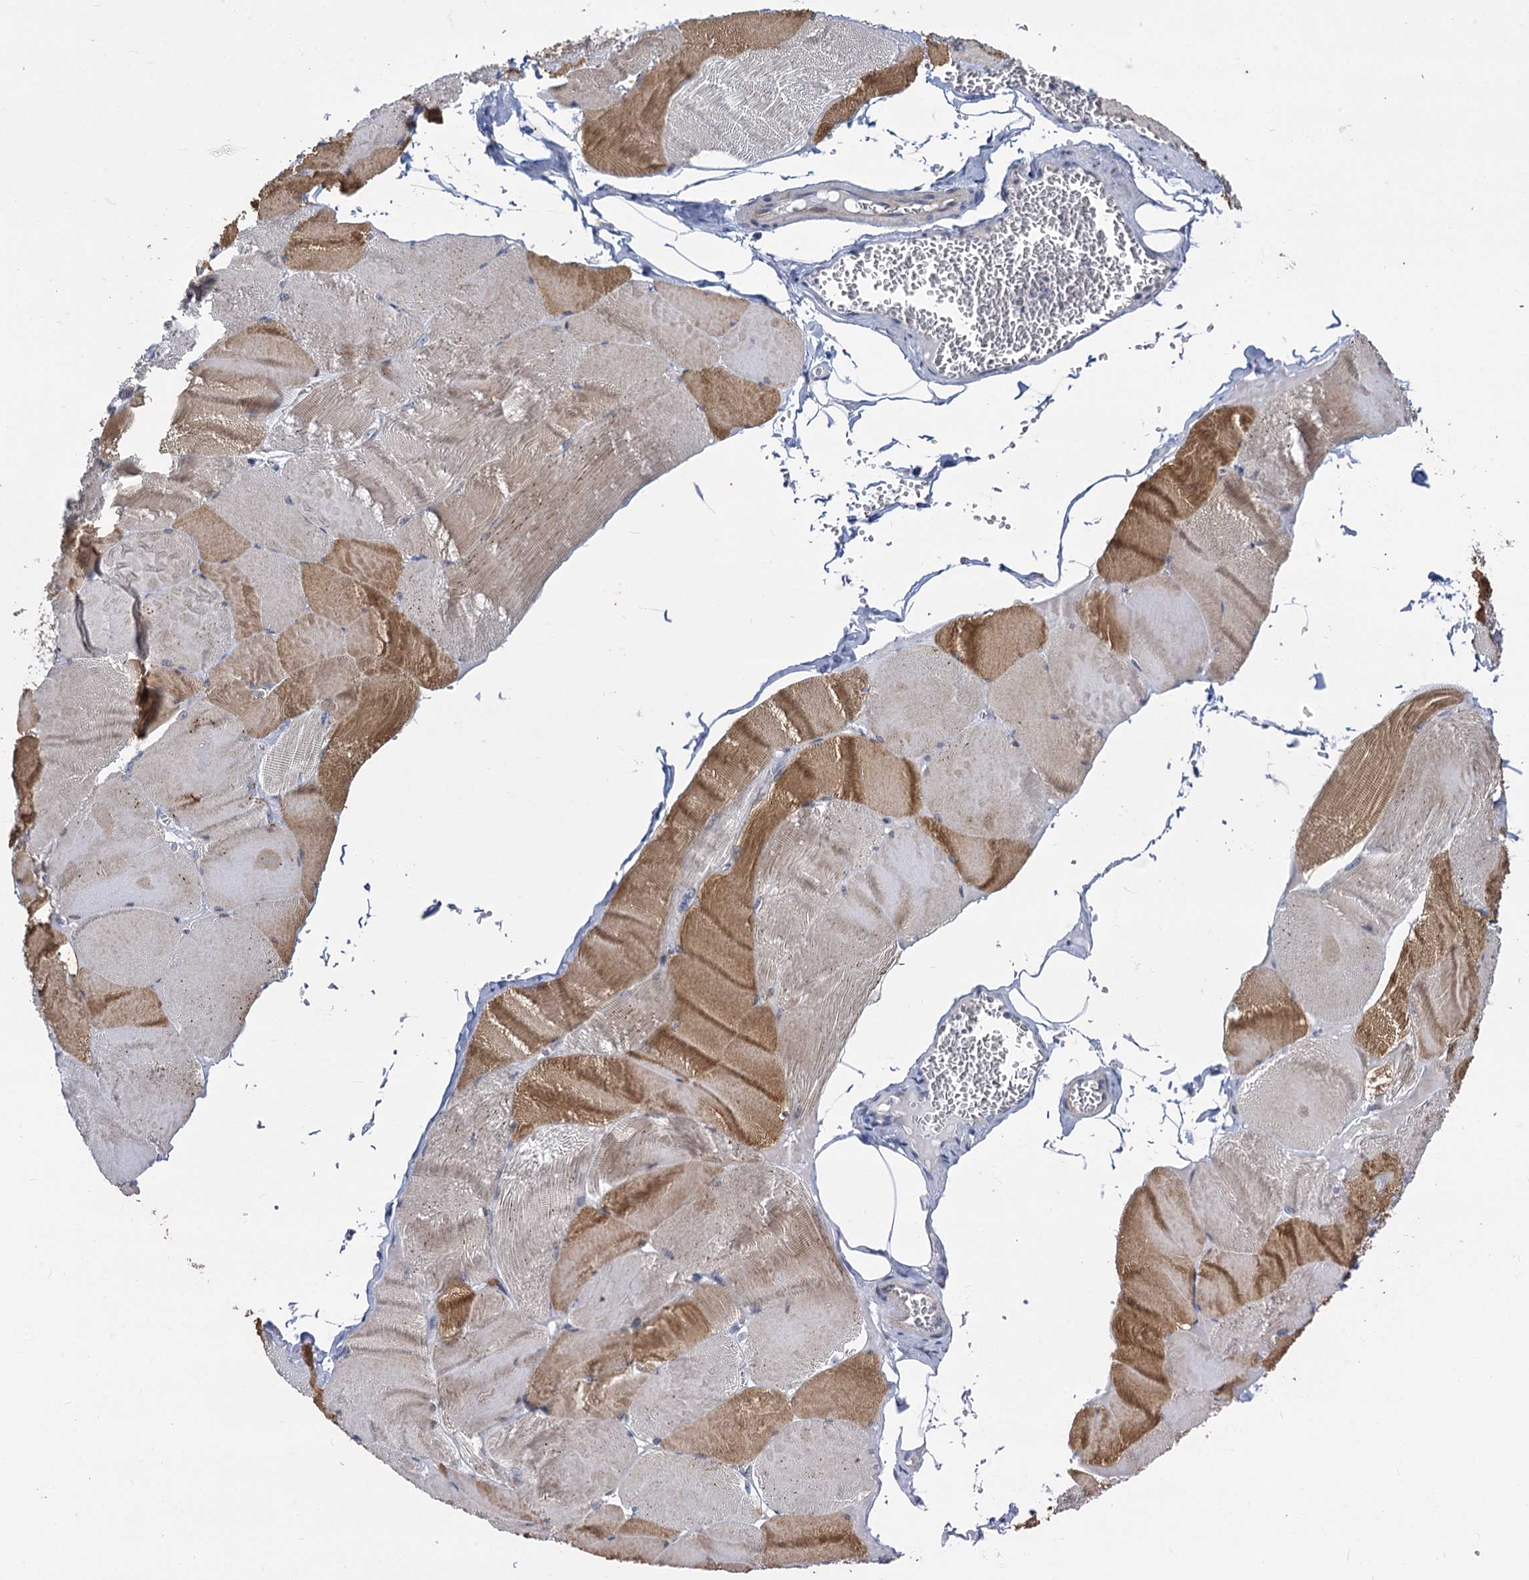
{"staining": {"intensity": "moderate", "quantity": ">75%", "location": "cytoplasmic/membranous"}, "tissue": "skeletal muscle", "cell_type": "Myocytes", "image_type": "normal", "snomed": [{"axis": "morphology", "description": "Normal tissue, NOS"}, {"axis": "morphology", "description": "Basal cell carcinoma"}, {"axis": "topography", "description": "Skeletal muscle"}], "caption": "Immunohistochemical staining of benign skeletal muscle exhibits medium levels of moderate cytoplasmic/membranous staining in approximately >75% of myocytes.", "gene": "PRSS35", "patient": {"sex": "female", "age": 64}}